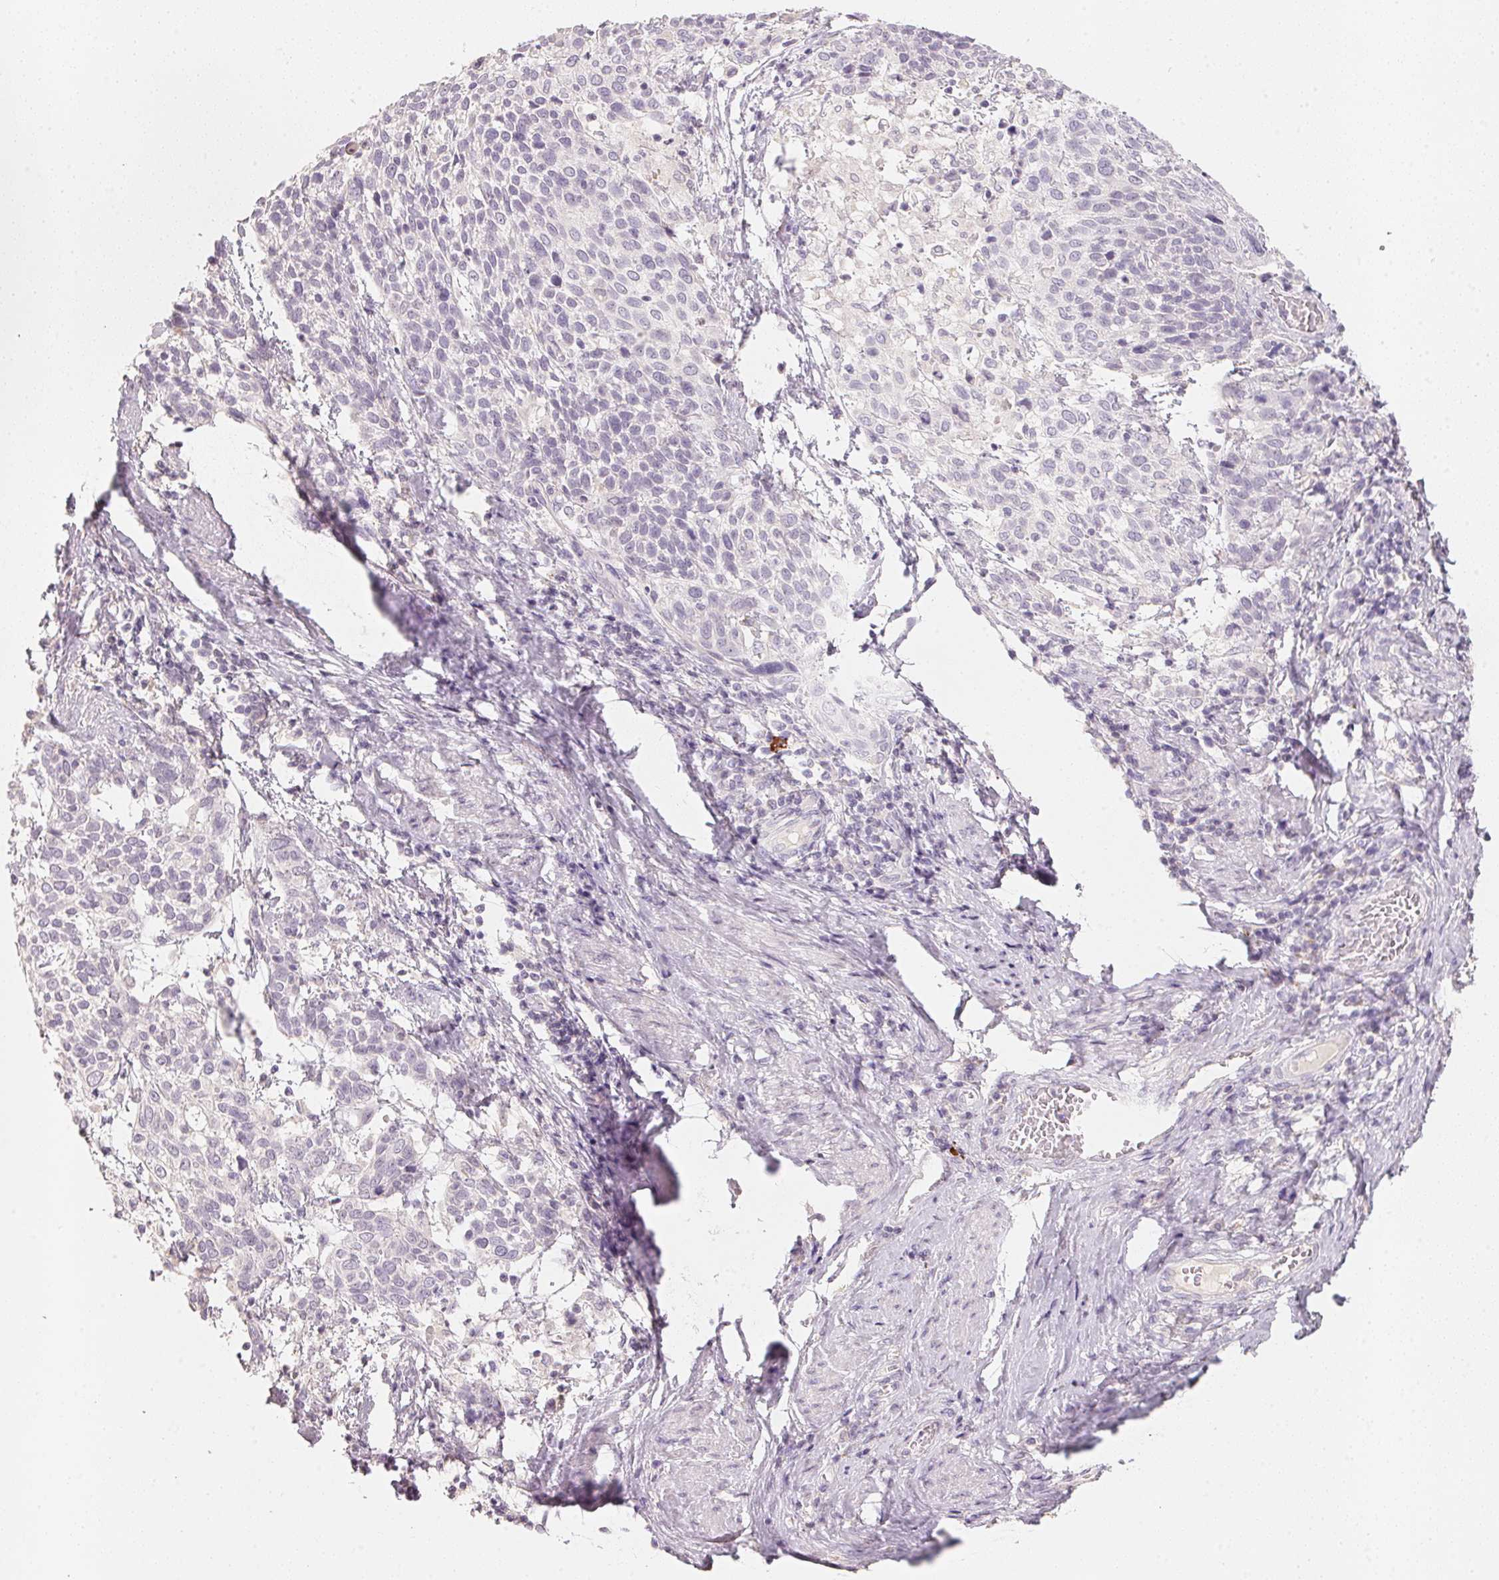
{"staining": {"intensity": "negative", "quantity": "none", "location": "none"}, "tissue": "cervical cancer", "cell_type": "Tumor cells", "image_type": "cancer", "snomed": [{"axis": "morphology", "description": "Squamous cell carcinoma, NOS"}, {"axis": "topography", "description": "Cervix"}], "caption": "A high-resolution photomicrograph shows immunohistochemistry (IHC) staining of cervical cancer (squamous cell carcinoma), which displays no significant expression in tumor cells. Nuclei are stained in blue.", "gene": "TREH", "patient": {"sex": "female", "age": 61}}